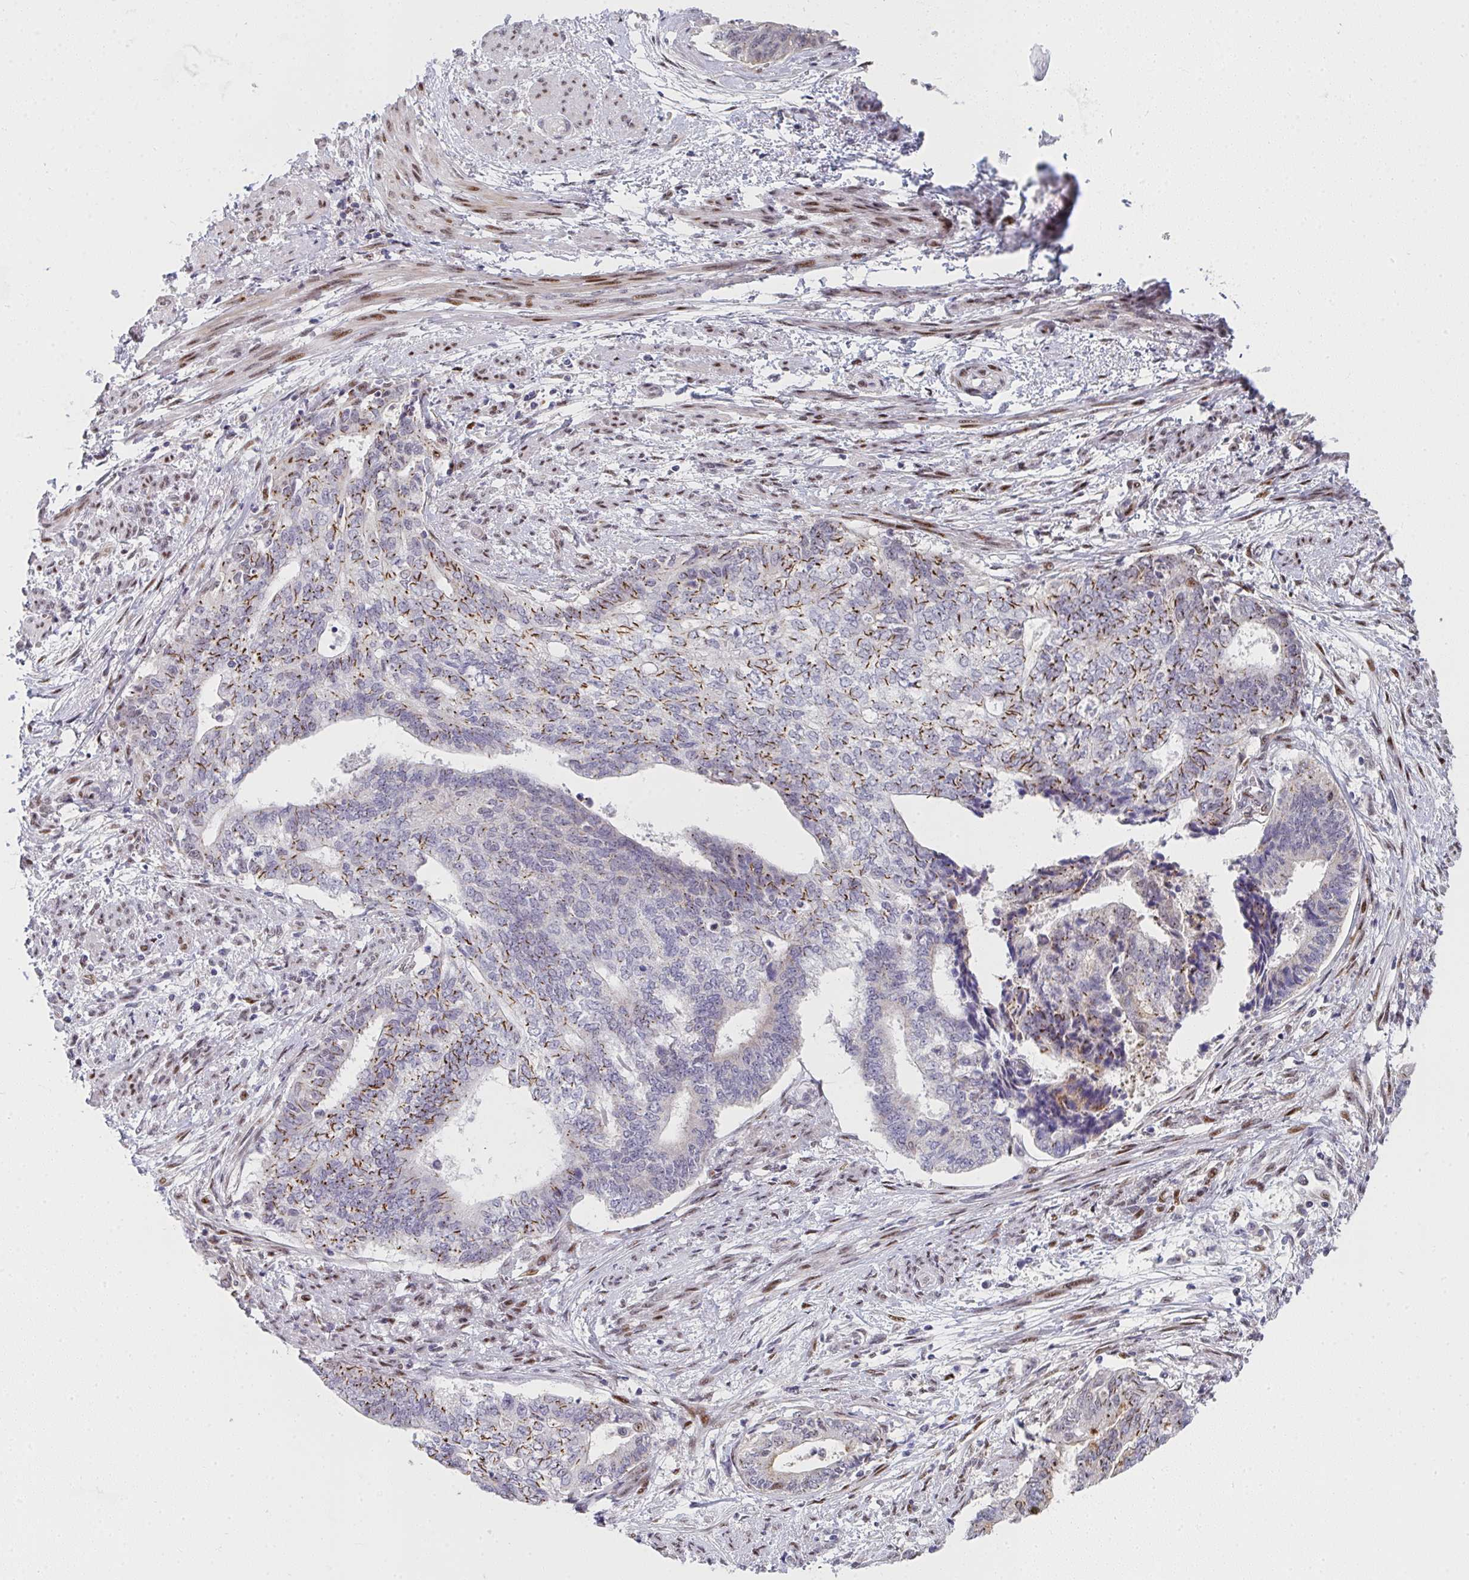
{"staining": {"intensity": "moderate", "quantity": "25%-75%", "location": "cytoplasmic/membranous"}, "tissue": "endometrial cancer", "cell_type": "Tumor cells", "image_type": "cancer", "snomed": [{"axis": "morphology", "description": "Adenocarcinoma, NOS"}, {"axis": "topography", "description": "Endometrium"}], "caption": "Brown immunohistochemical staining in endometrial adenocarcinoma exhibits moderate cytoplasmic/membranous positivity in about 25%-75% of tumor cells.", "gene": "ZIC3", "patient": {"sex": "female", "age": 65}}